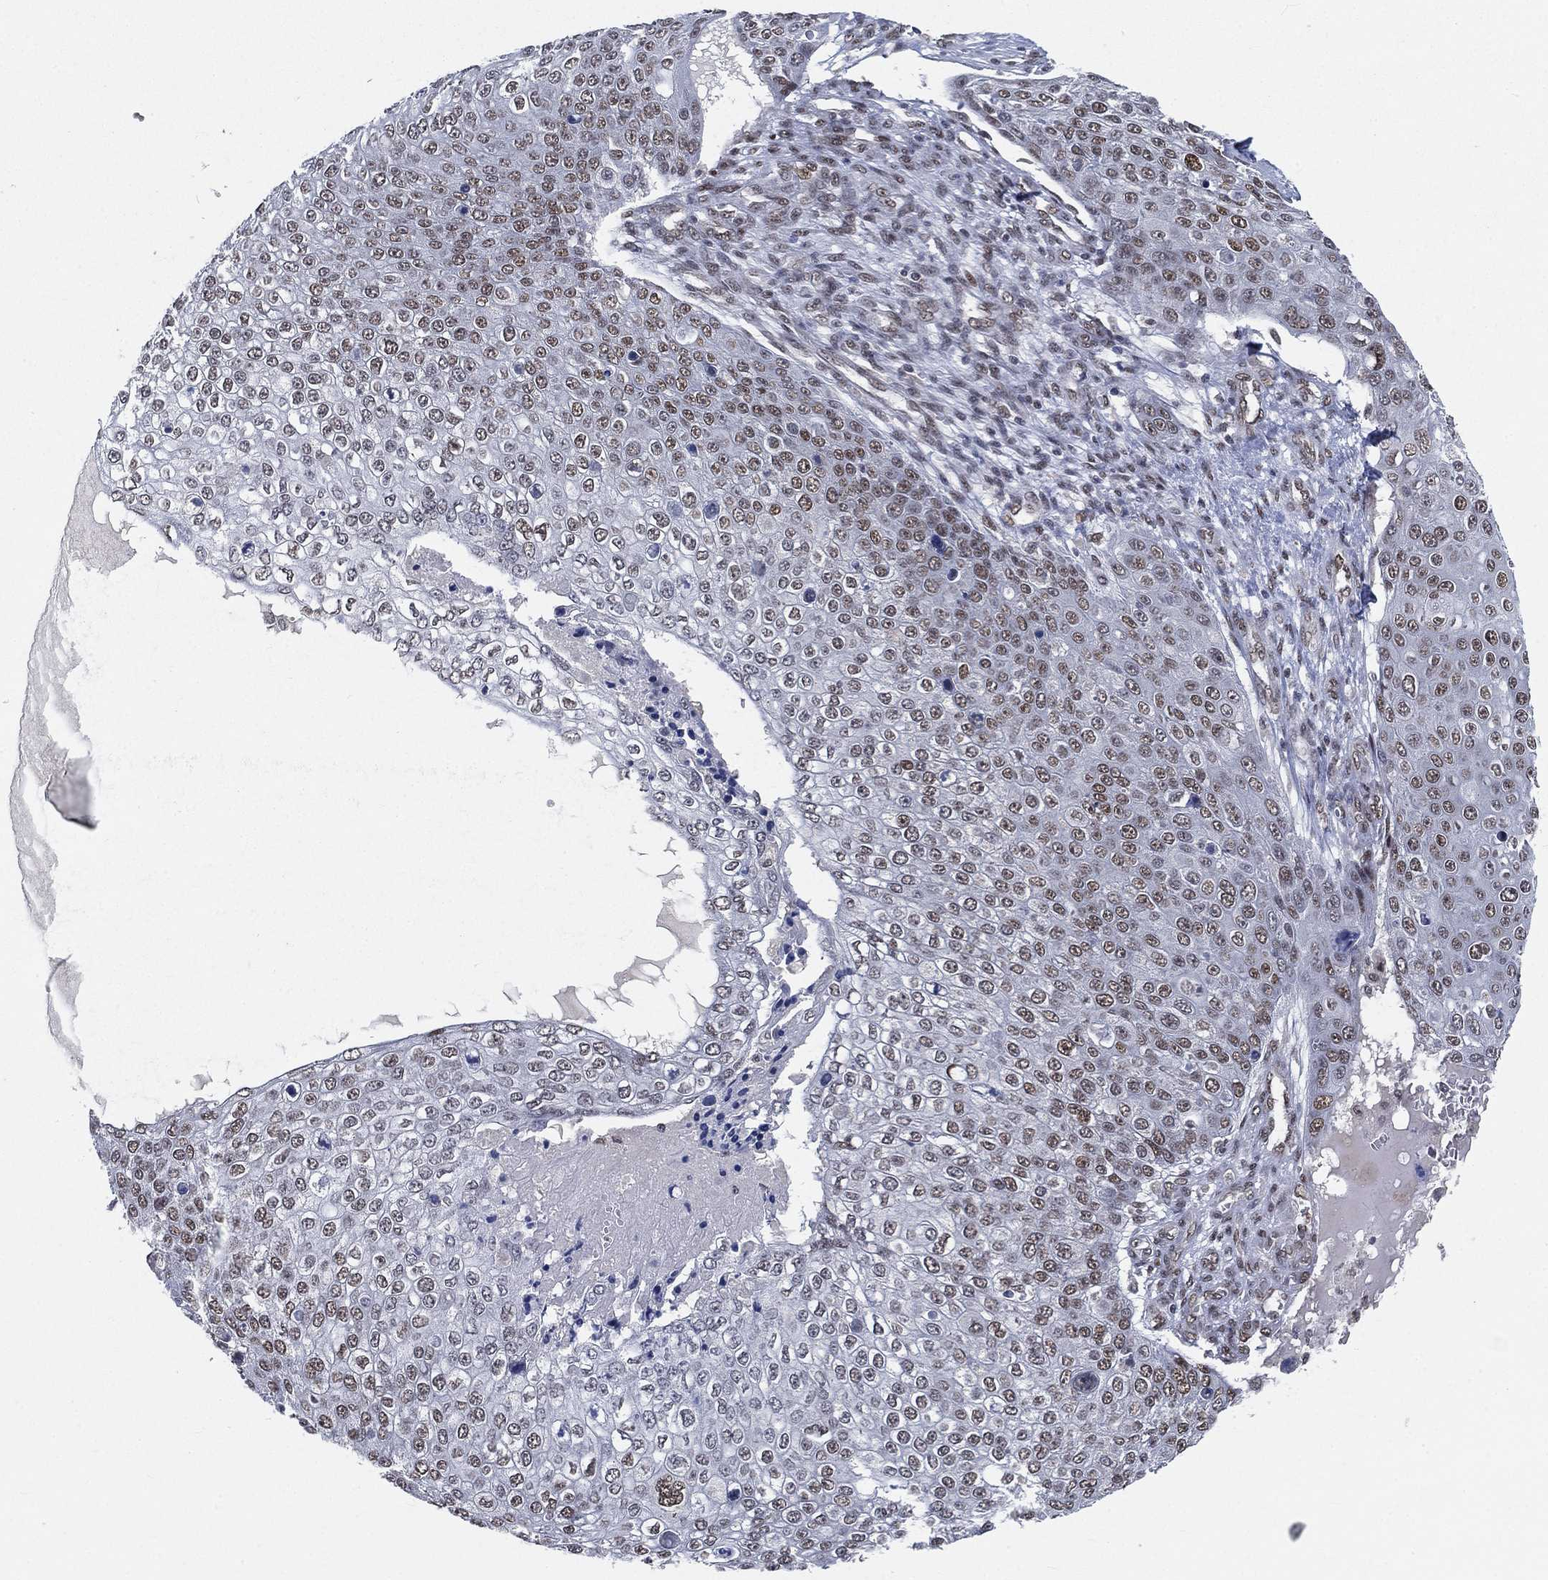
{"staining": {"intensity": "weak", "quantity": "25%-75%", "location": "nuclear"}, "tissue": "skin cancer", "cell_type": "Tumor cells", "image_type": "cancer", "snomed": [{"axis": "morphology", "description": "Squamous cell carcinoma, NOS"}, {"axis": "topography", "description": "Skin"}], "caption": "Immunohistochemistry (IHC) micrograph of neoplastic tissue: skin cancer (squamous cell carcinoma) stained using immunohistochemistry reveals low levels of weak protein expression localized specifically in the nuclear of tumor cells, appearing as a nuclear brown color.", "gene": "YLPM1", "patient": {"sex": "male", "age": 71}}